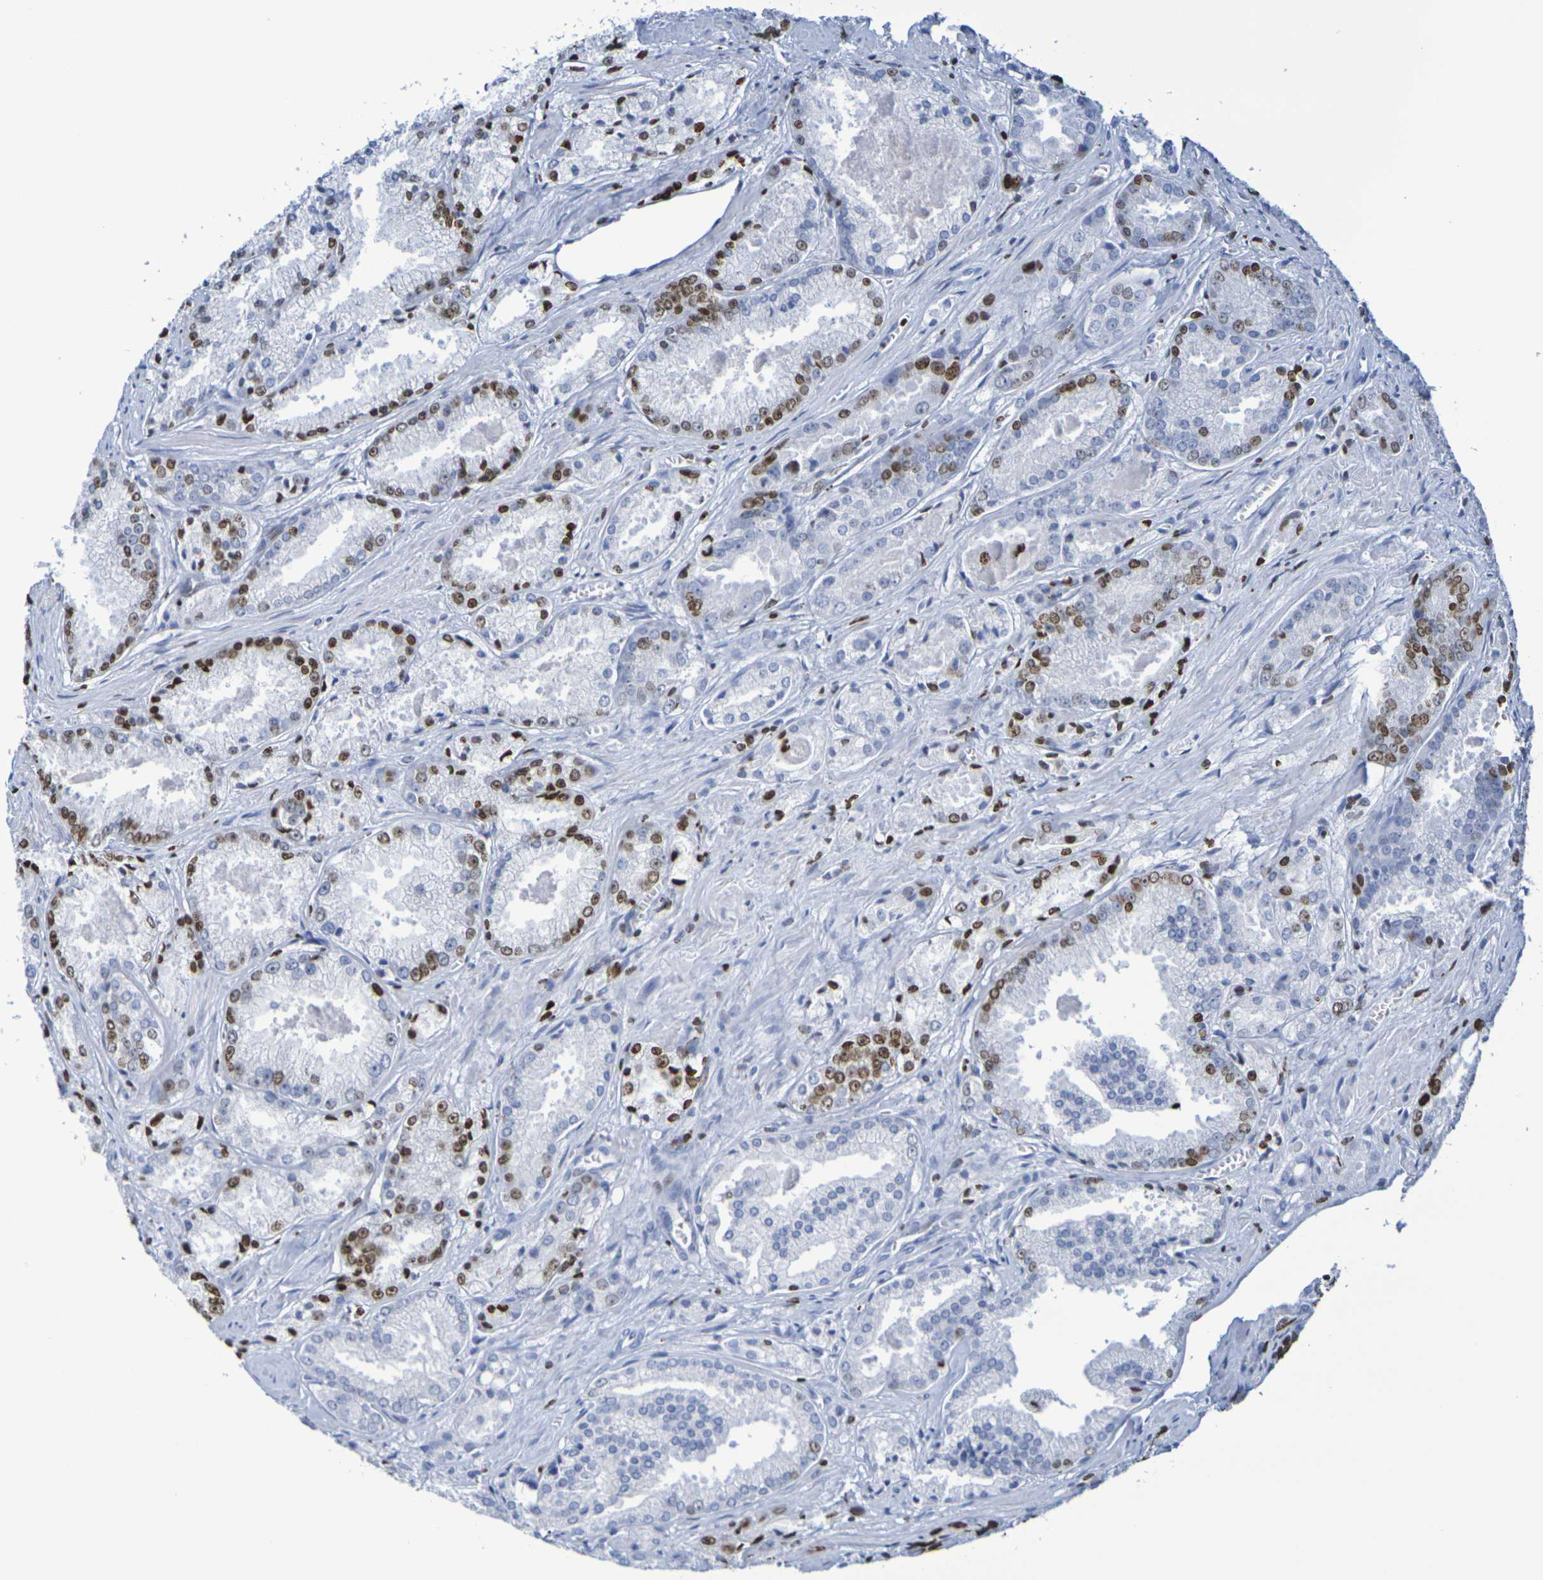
{"staining": {"intensity": "moderate", "quantity": "25%-75%", "location": "nuclear"}, "tissue": "prostate cancer", "cell_type": "Tumor cells", "image_type": "cancer", "snomed": [{"axis": "morphology", "description": "Adenocarcinoma, Low grade"}, {"axis": "topography", "description": "Prostate"}], "caption": "Tumor cells reveal moderate nuclear expression in approximately 25%-75% of cells in prostate cancer (low-grade adenocarcinoma).", "gene": "H1-5", "patient": {"sex": "male", "age": 64}}